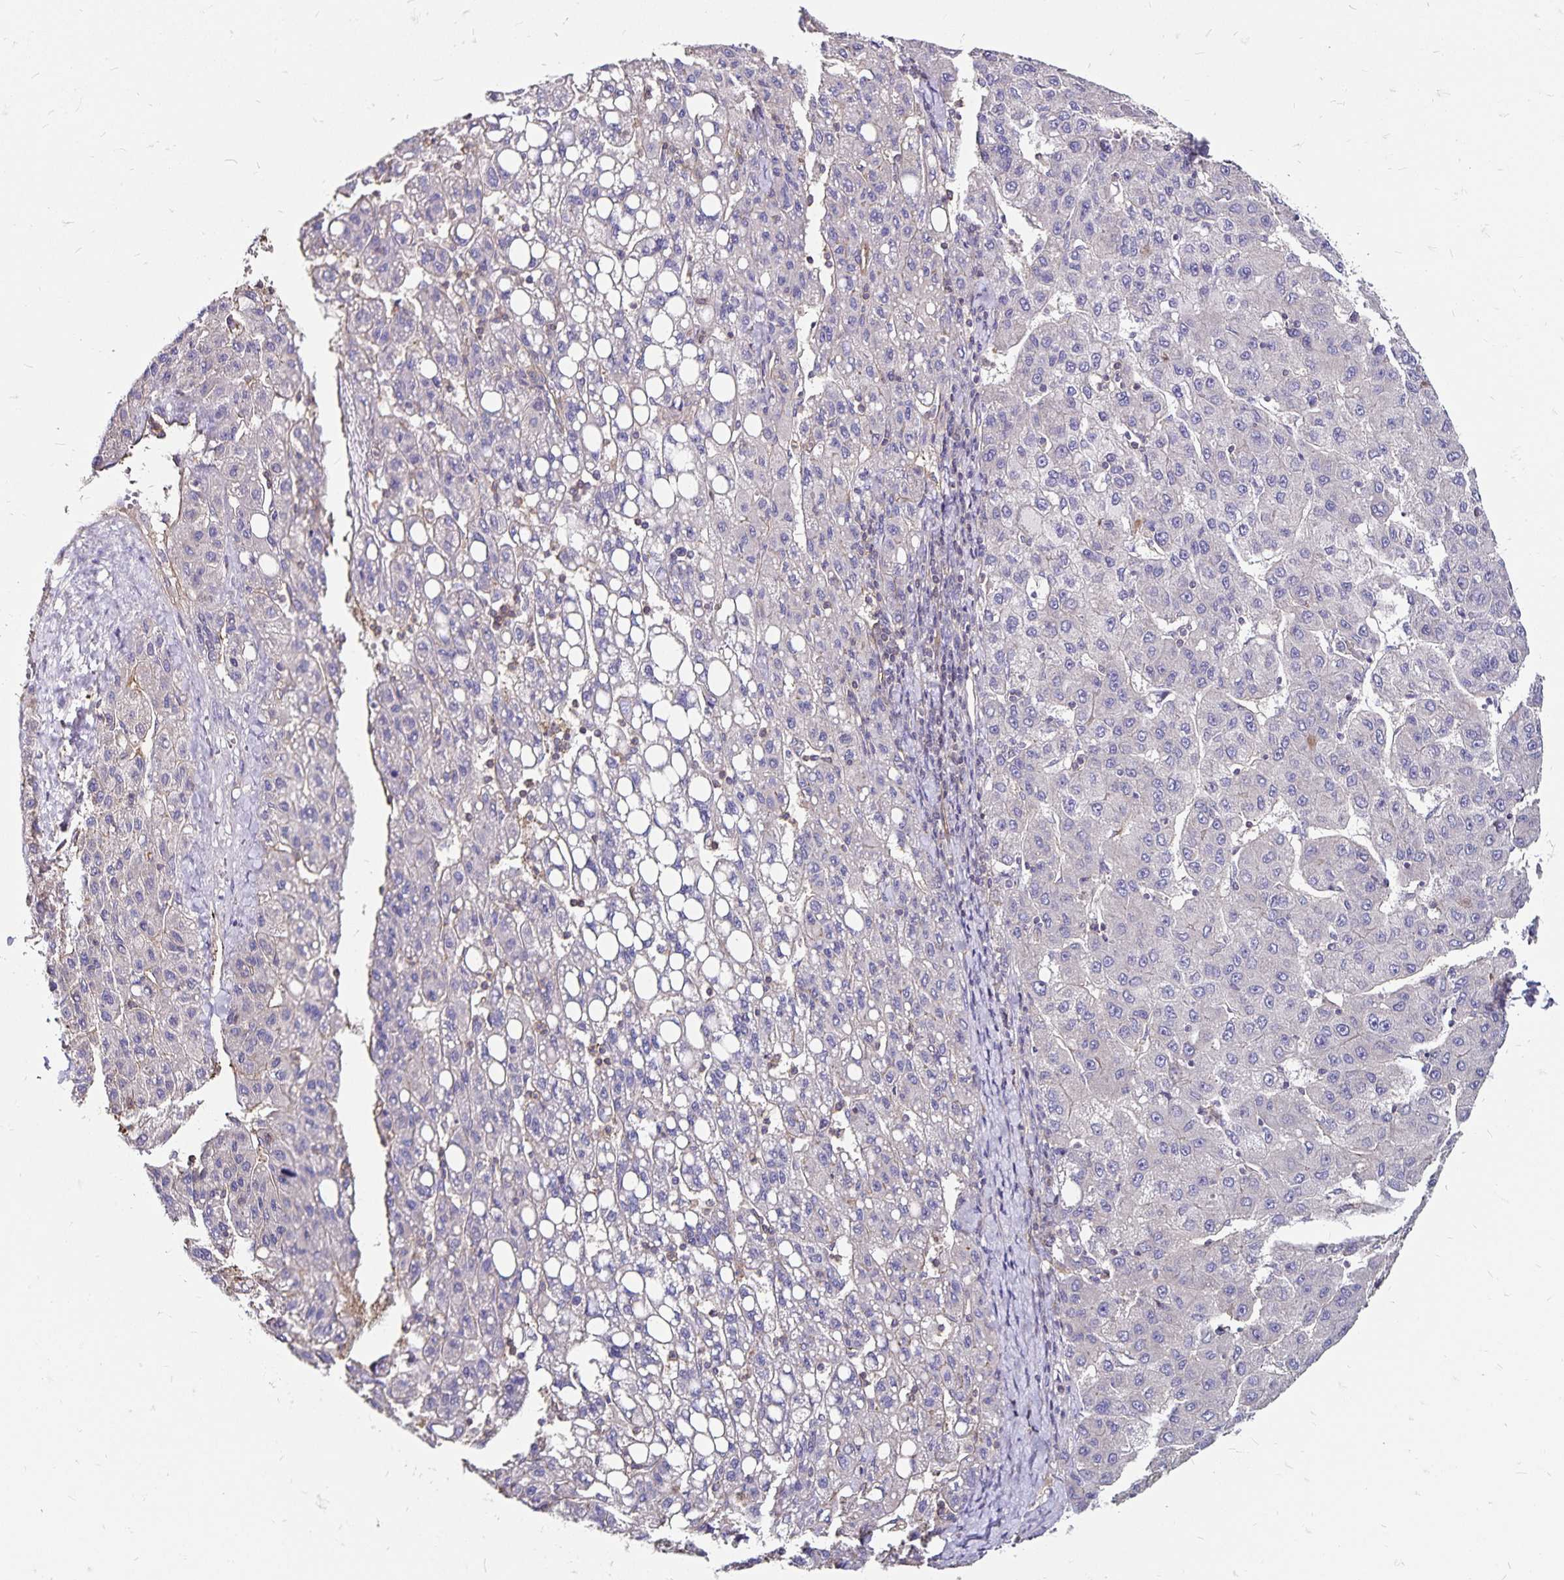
{"staining": {"intensity": "negative", "quantity": "none", "location": "none"}, "tissue": "liver cancer", "cell_type": "Tumor cells", "image_type": "cancer", "snomed": [{"axis": "morphology", "description": "Carcinoma, Hepatocellular, NOS"}, {"axis": "topography", "description": "Liver"}], "caption": "IHC micrograph of liver cancer (hepatocellular carcinoma) stained for a protein (brown), which demonstrates no positivity in tumor cells. (Brightfield microscopy of DAB (3,3'-diaminobenzidine) immunohistochemistry at high magnification).", "gene": "RPRML", "patient": {"sex": "female", "age": 82}}